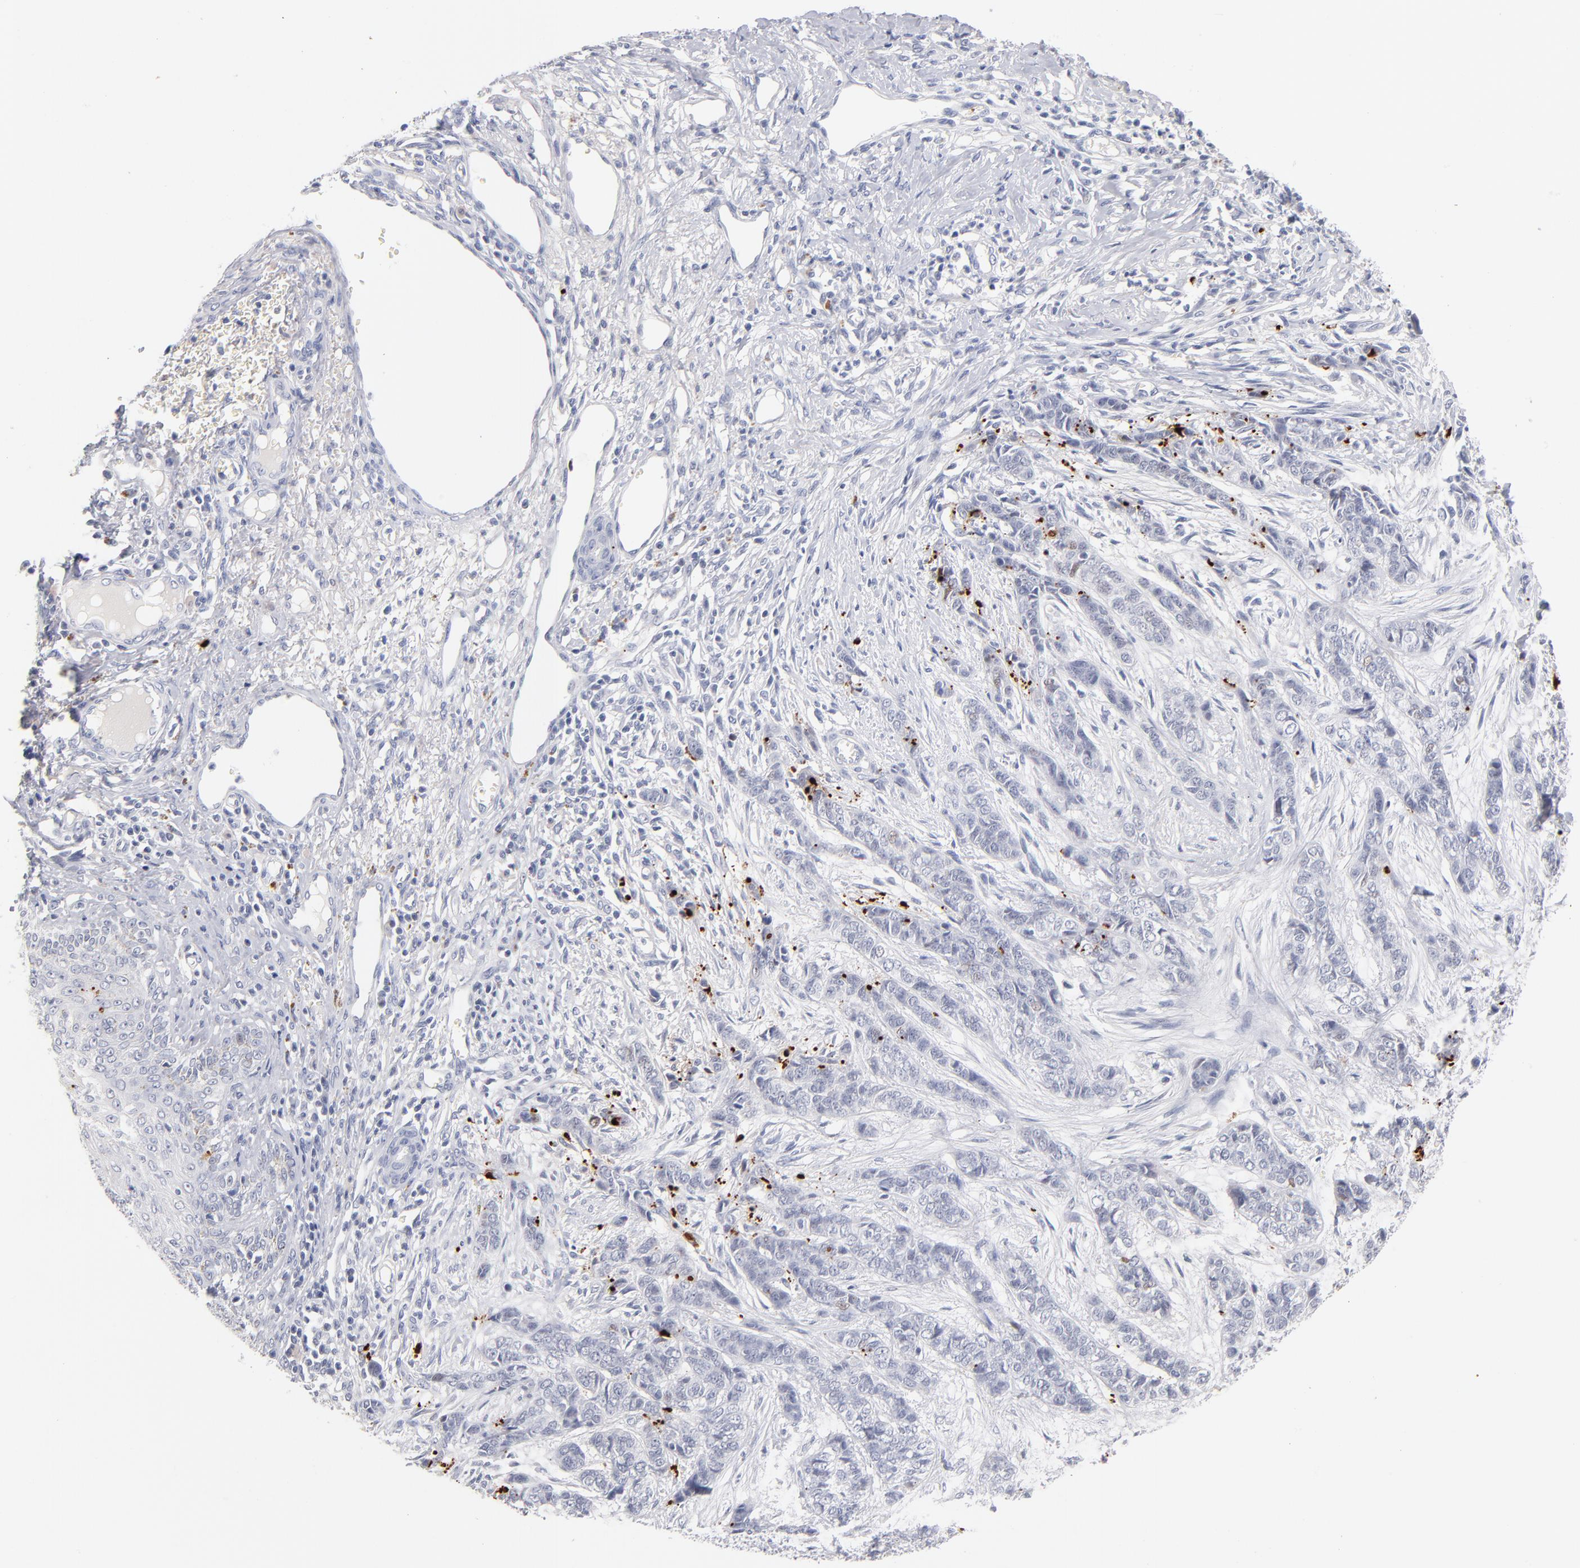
{"staining": {"intensity": "negative", "quantity": "none", "location": "none"}, "tissue": "skin cancer", "cell_type": "Tumor cells", "image_type": "cancer", "snomed": [{"axis": "morphology", "description": "Basal cell carcinoma"}, {"axis": "topography", "description": "Skin"}], "caption": "This is an immunohistochemistry histopathology image of skin basal cell carcinoma. There is no expression in tumor cells.", "gene": "PARP1", "patient": {"sex": "female", "age": 64}}